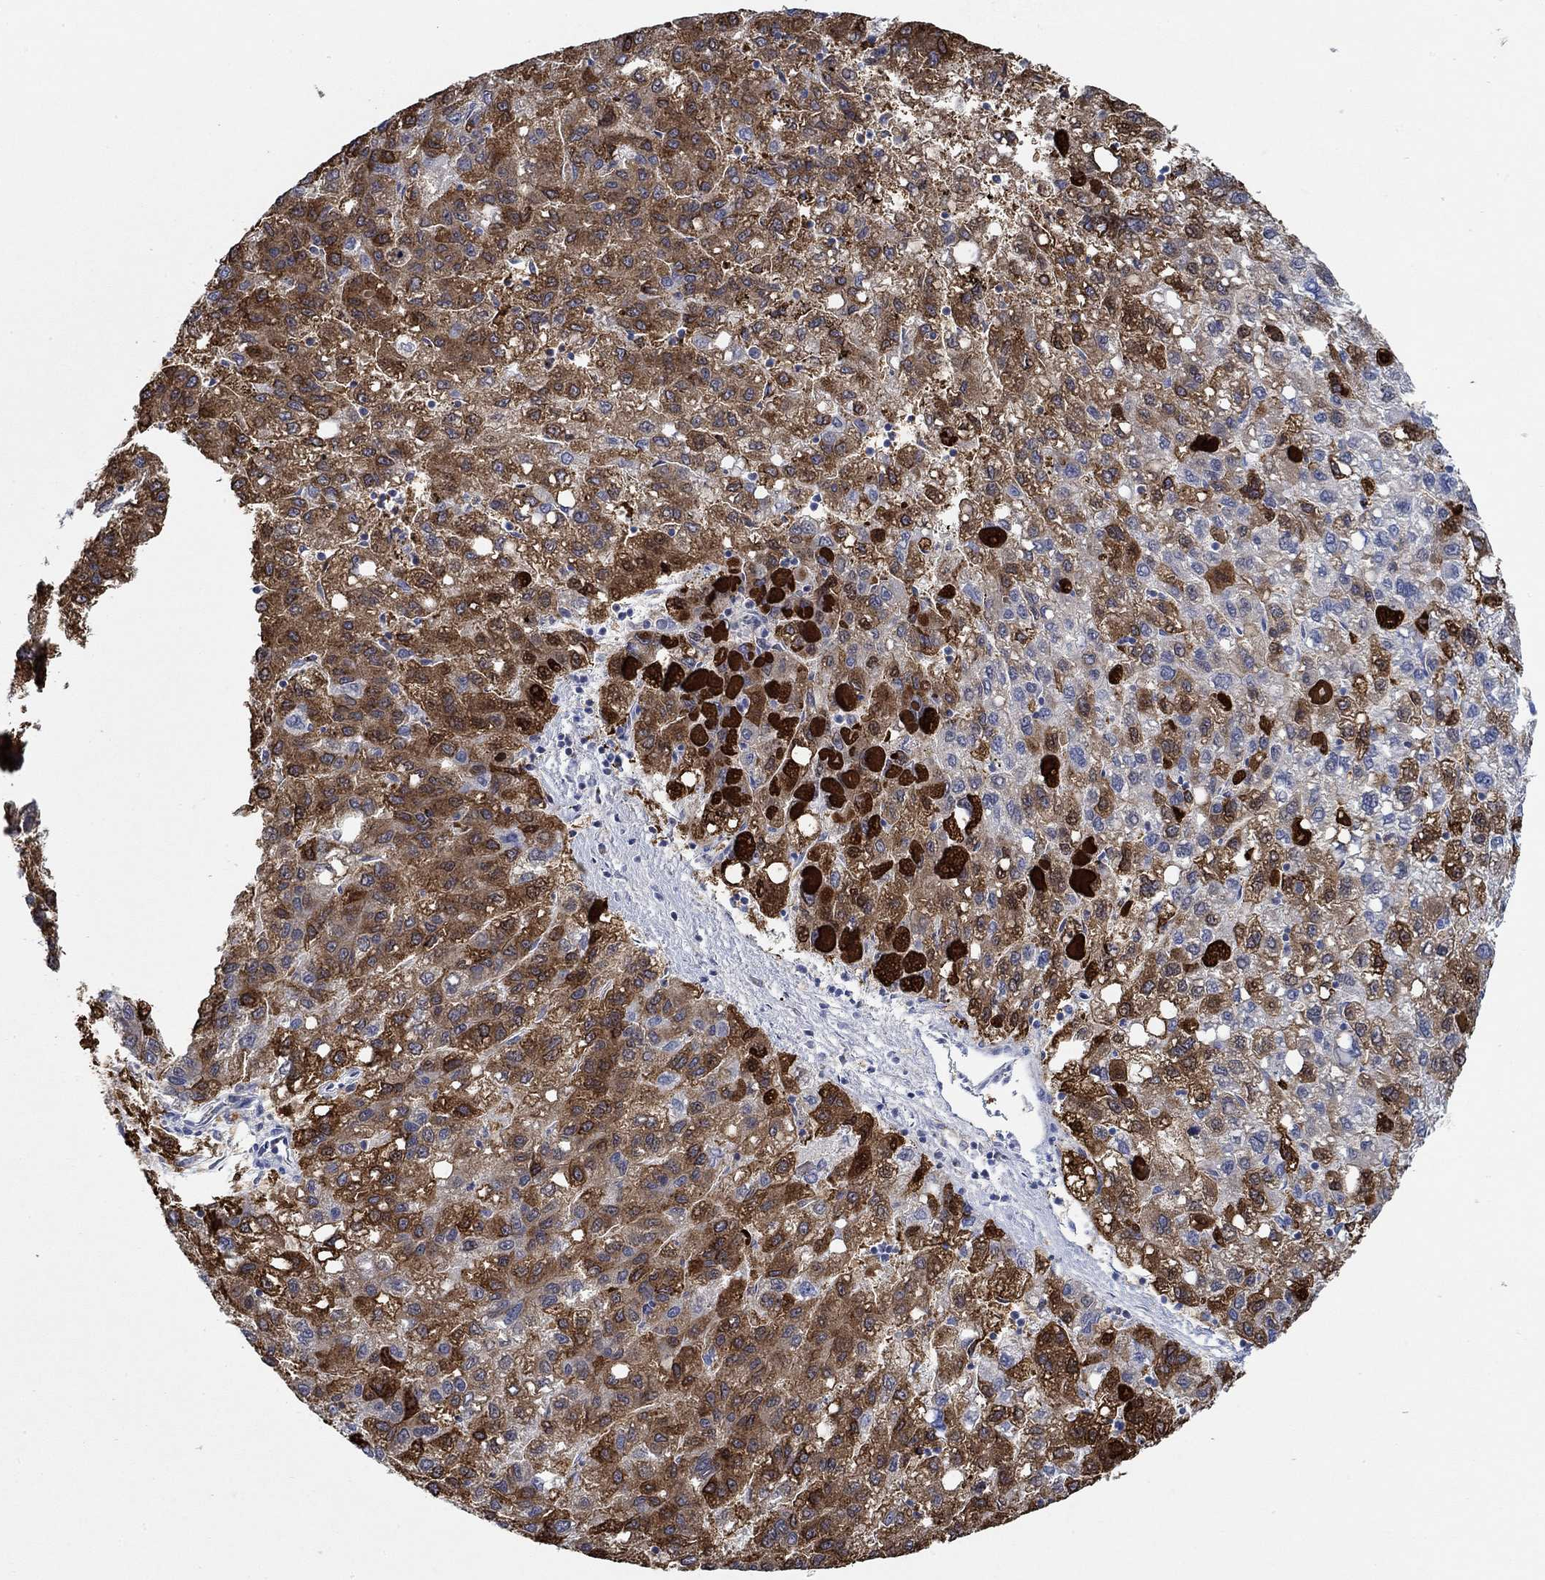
{"staining": {"intensity": "strong", "quantity": "25%-75%", "location": "cytoplasmic/membranous"}, "tissue": "liver cancer", "cell_type": "Tumor cells", "image_type": "cancer", "snomed": [{"axis": "morphology", "description": "Carcinoma, Hepatocellular, NOS"}, {"axis": "topography", "description": "Liver"}], "caption": "Immunohistochemistry of liver cancer (hepatocellular carcinoma) shows high levels of strong cytoplasmic/membranous expression in about 25%-75% of tumor cells.", "gene": "MPP1", "patient": {"sex": "female", "age": 82}}